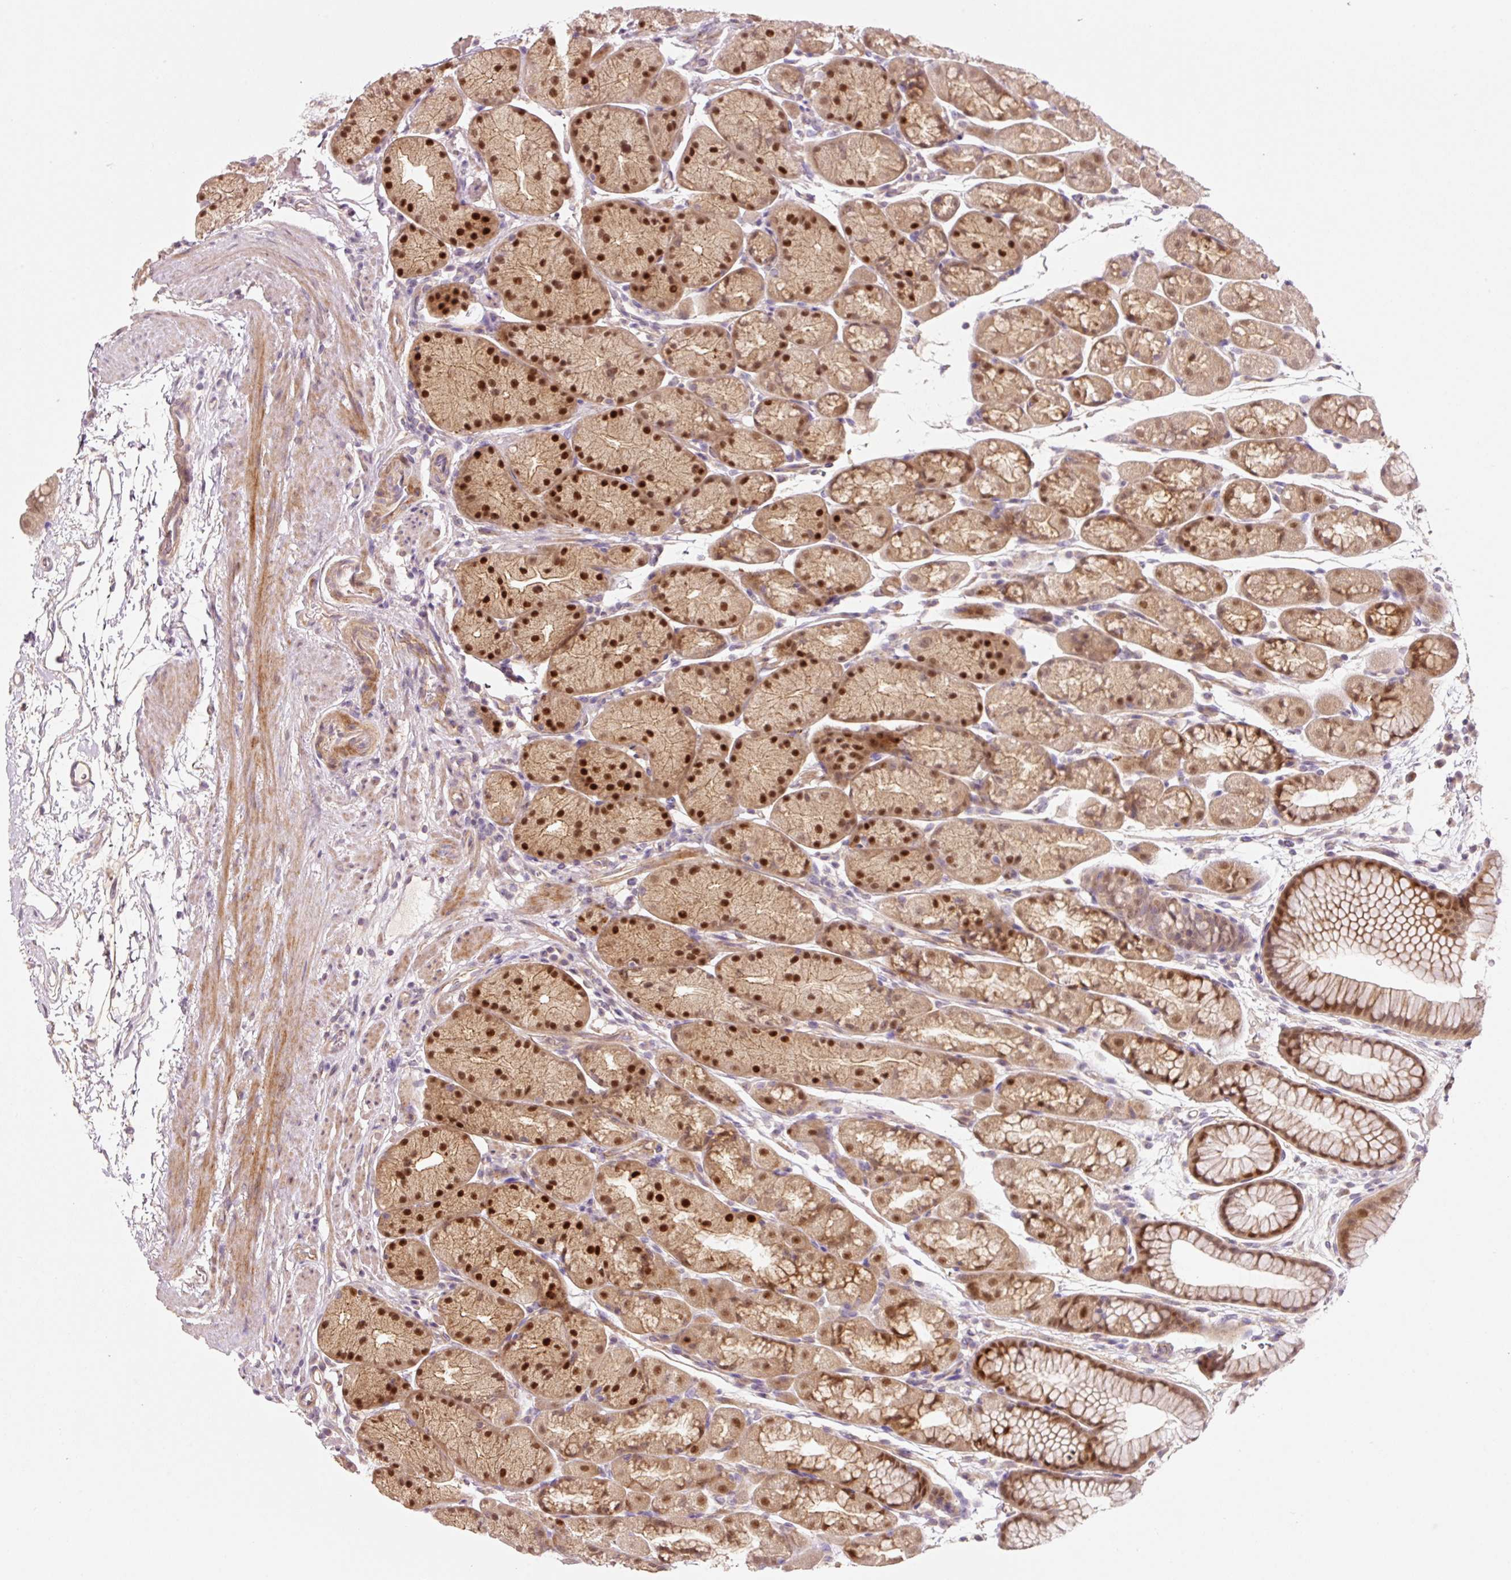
{"staining": {"intensity": "strong", "quantity": "25%-75%", "location": "nuclear"}, "tissue": "stomach", "cell_type": "Glandular cells", "image_type": "normal", "snomed": [{"axis": "morphology", "description": "Normal tissue, NOS"}, {"axis": "topography", "description": "Stomach, lower"}], "caption": "Protein expression by immunohistochemistry displays strong nuclear positivity in about 25%-75% of glandular cells in unremarkable stomach.", "gene": "TIRAP", "patient": {"sex": "male", "age": 67}}